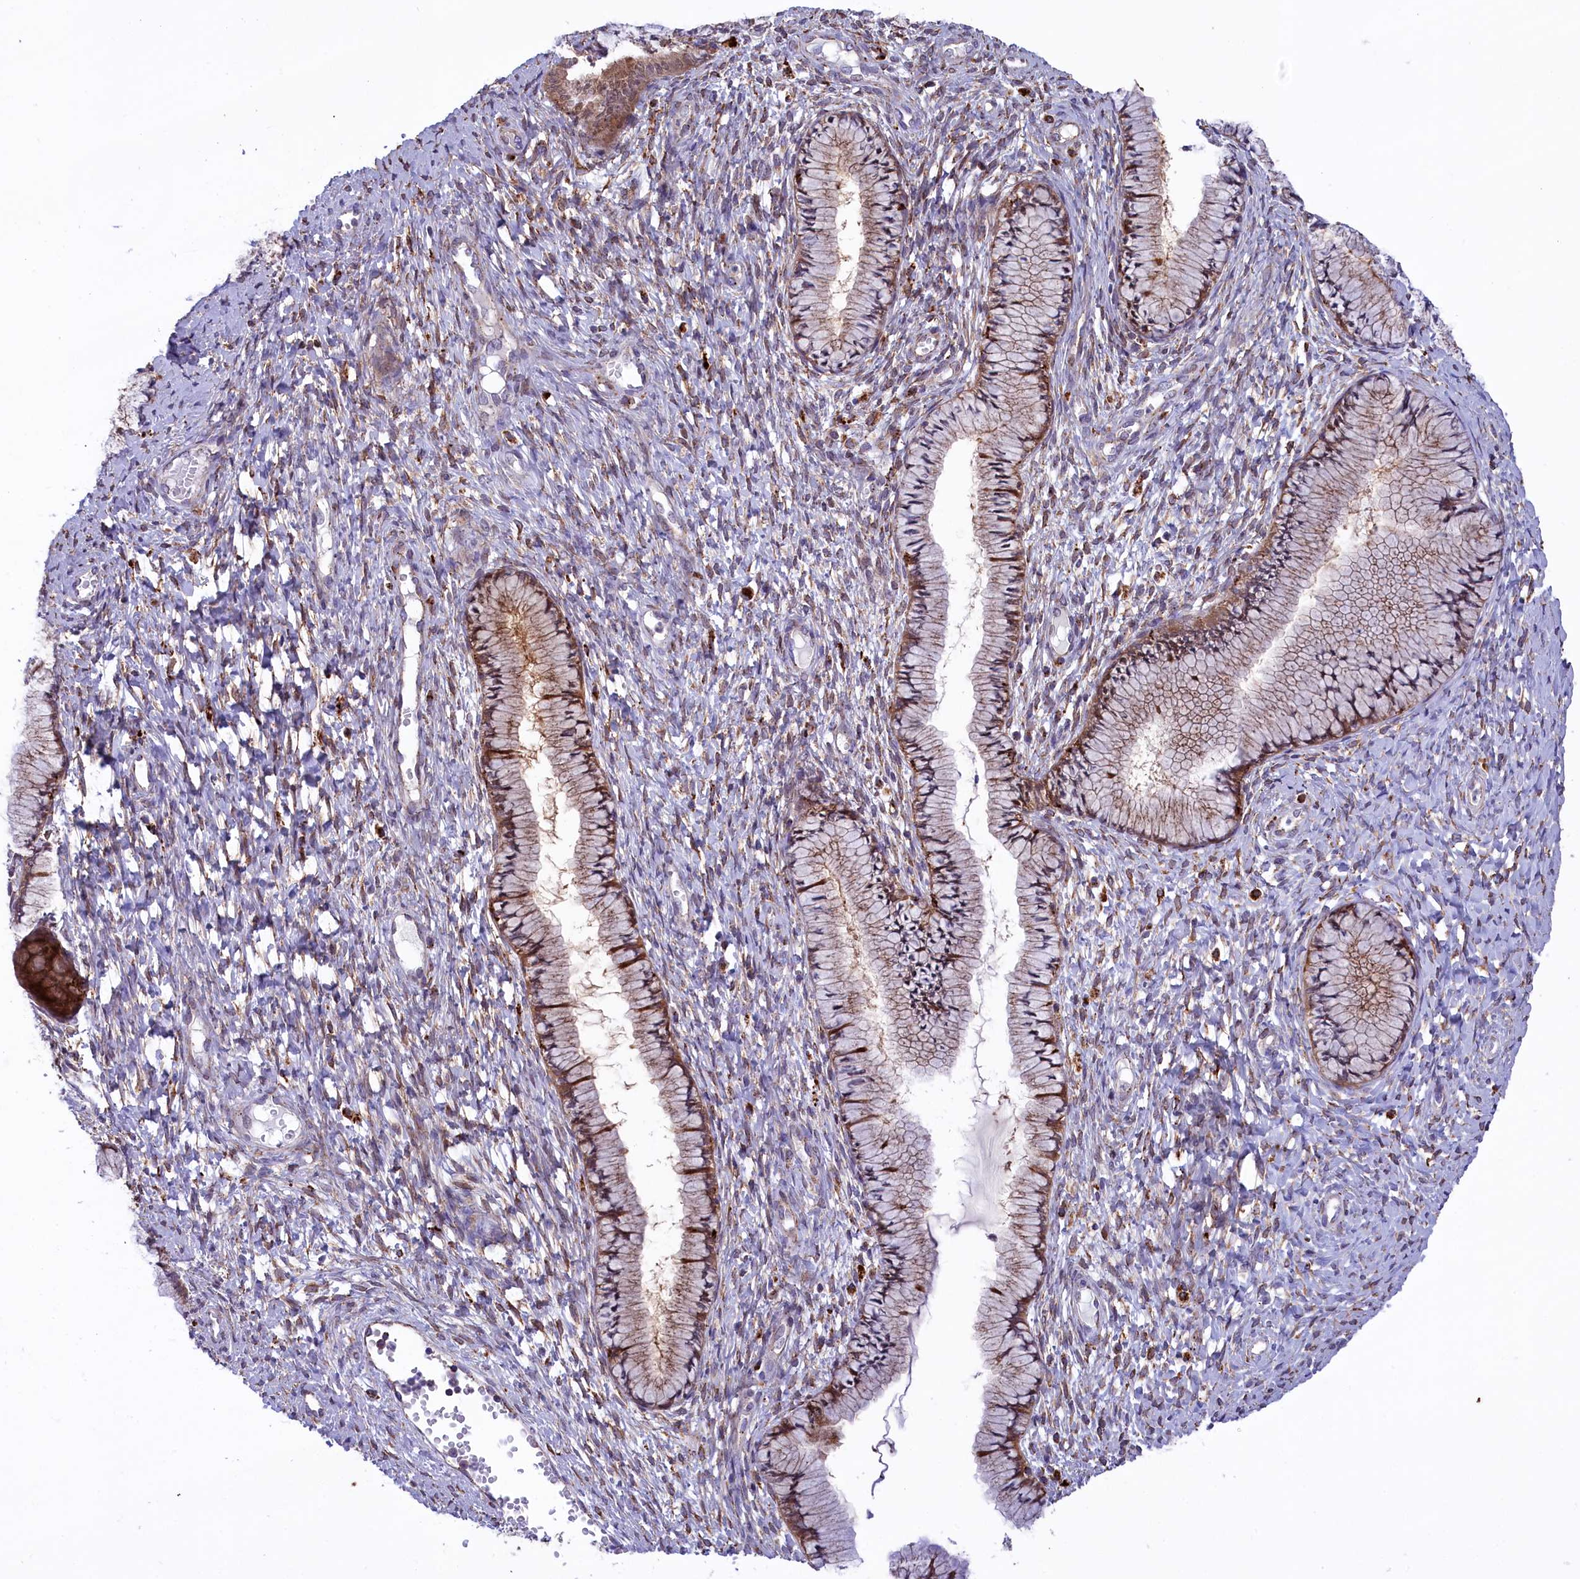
{"staining": {"intensity": "moderate", "quantity": "25%-75%", "location": "cytoplasmic/membranous"}, "tissue": "cervix", "cell_type": "Glandular cells", "image_type": "normal", "snomed": [{"axis": "morphology", "description": "Normal tissue, NOS"}, {"axis": "topography", "description": "Cervix"}], "caption": "The photomicrograph displays immunohistochemical staining of benign cervix. There is moderate cytoplasmic/membranous positivity is seen in about 25%-75% of glandular cells.", "gene": "MAN2B1", "patient": {"sex": "female", "age": 42}}